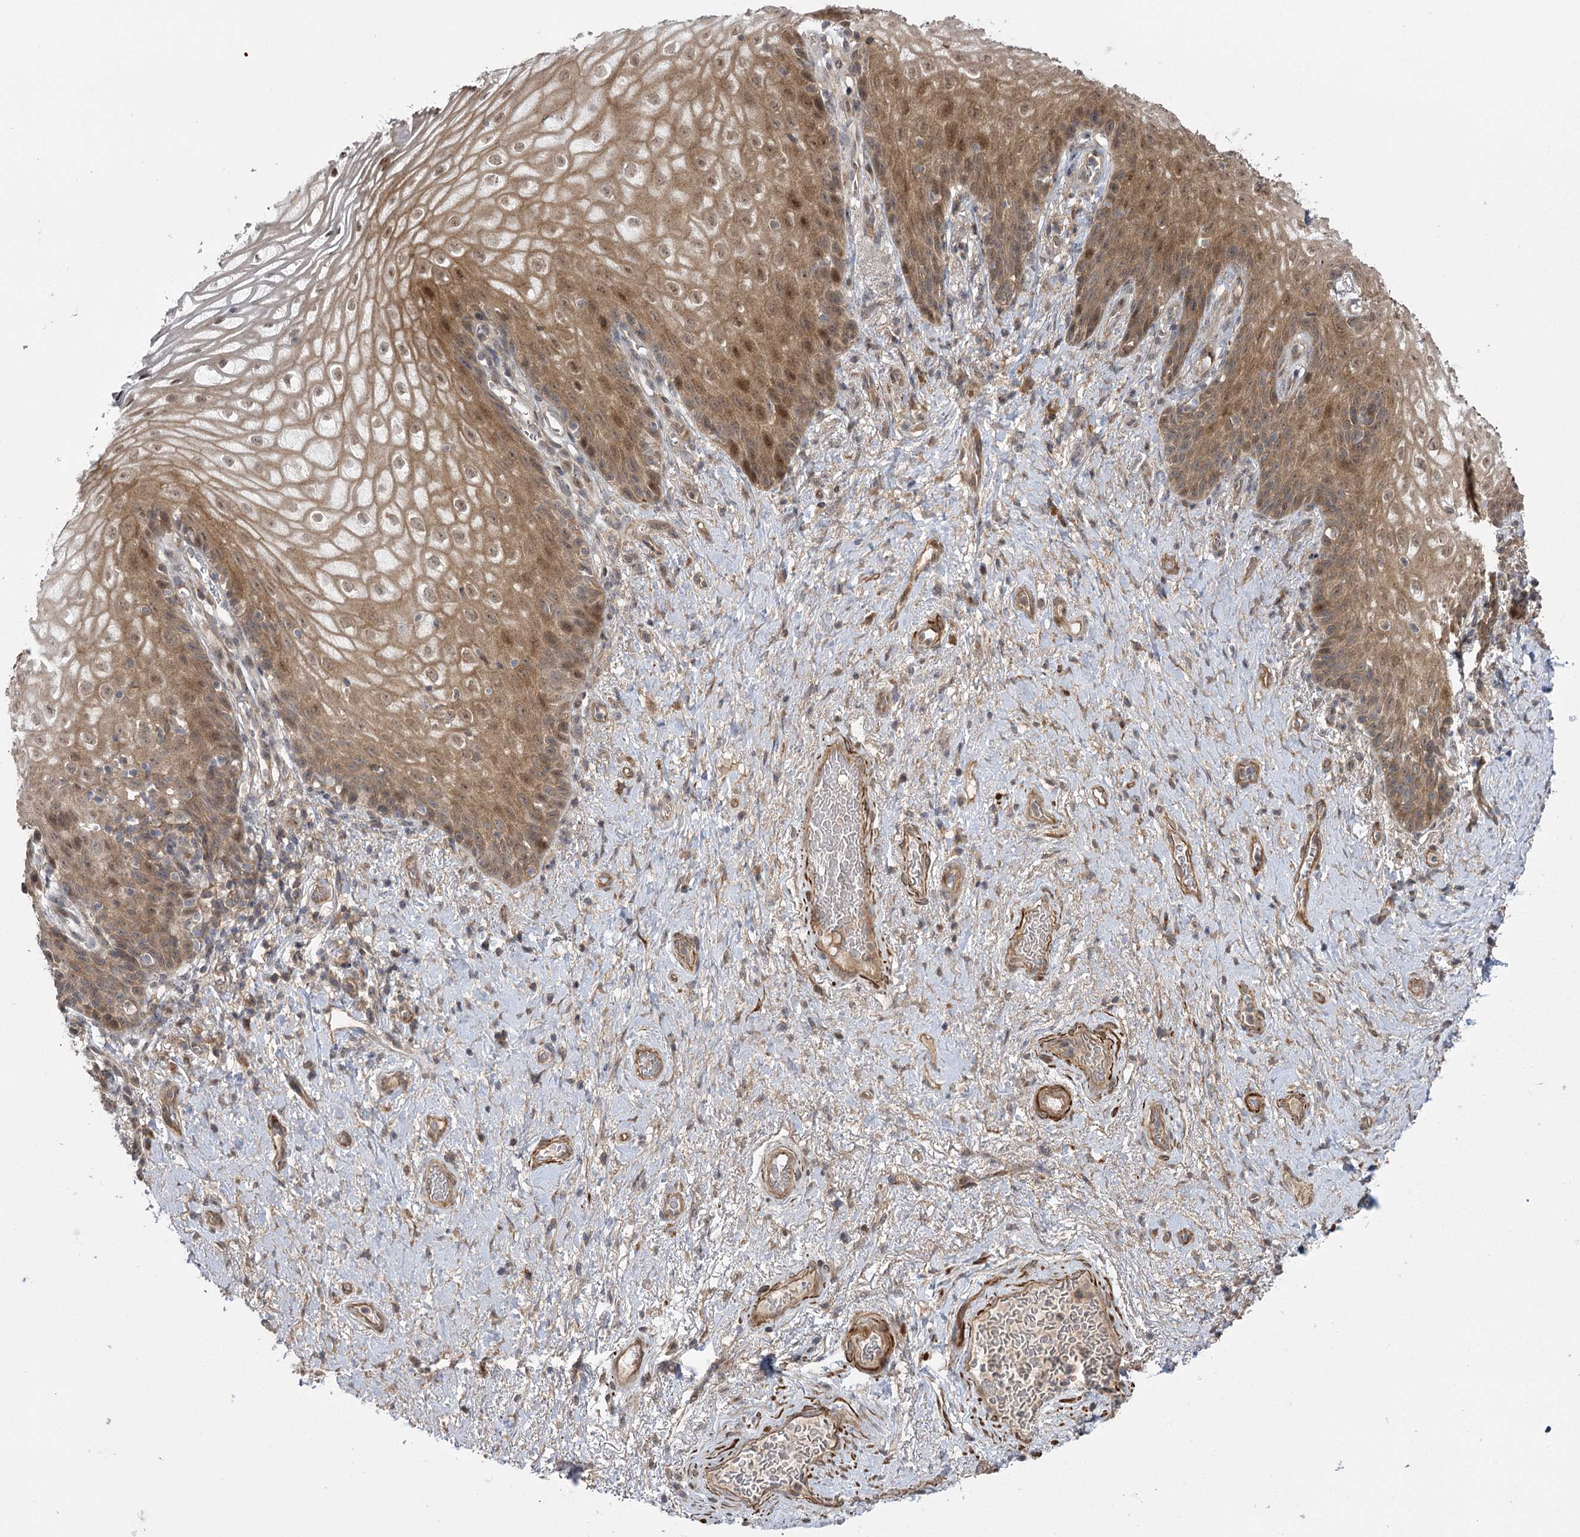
{"staining": {"intensity": "moderate", "quantity": ">75%", "location": "cytoplasmic/membranous,nuclear"}, "tissue": "vagina", "cell_type": "Squamous epithelial cells", "image_type": "normal", "snomed": [{"axis": "morphology", "description": "Normal tissue, NOS"}, {"axis": "topography", "description": "Vagina"}], "caption": "Human vagina stained with a brown dye displays moderate cytoplasmic/membranous,nuclear positive positivity in about >75% of squamous epithelial cells.", "gene": "KCNN2", "patient": {"sex": "female", "age": 60}}